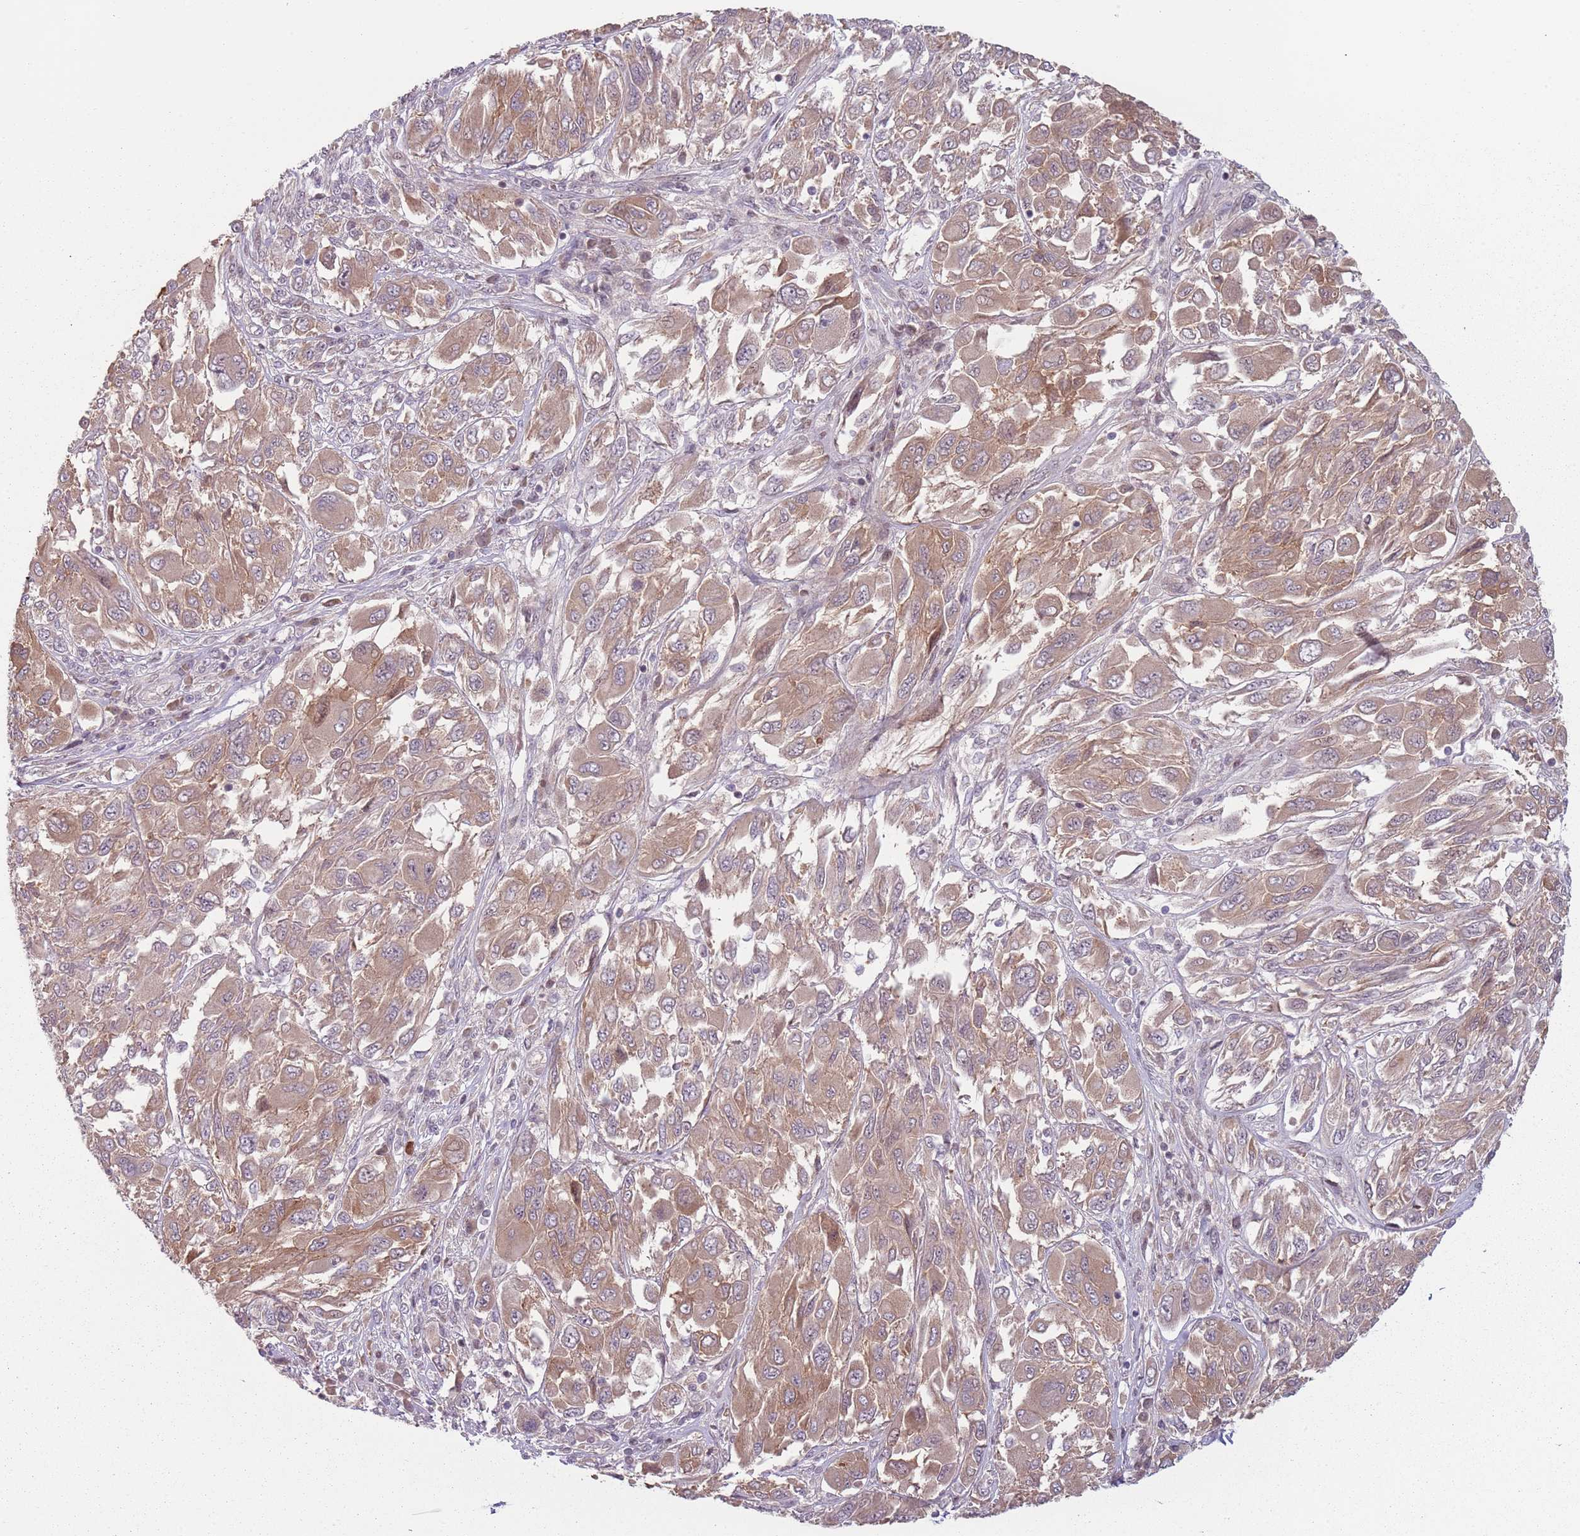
{"staining": {"intensity": "moderate", "quantity": ">75%", "location": "cytoplasmic/membranous"}, "tissue": "melanoma", "cell_type": "Tumor cells", "image_type": "cancer", "snomed": [{"axis": "morphology", "description": "Malignant melanoma, NOS"}, {"axis": "topography", "description": "Skin"}], "caption": "Melanoma stained for a protein demonstrates moderate cytoplasmic/membranous positivity in tumor cells.", "gene": "ADGRG1", "patient": {"sex": "female", "age": 91}}